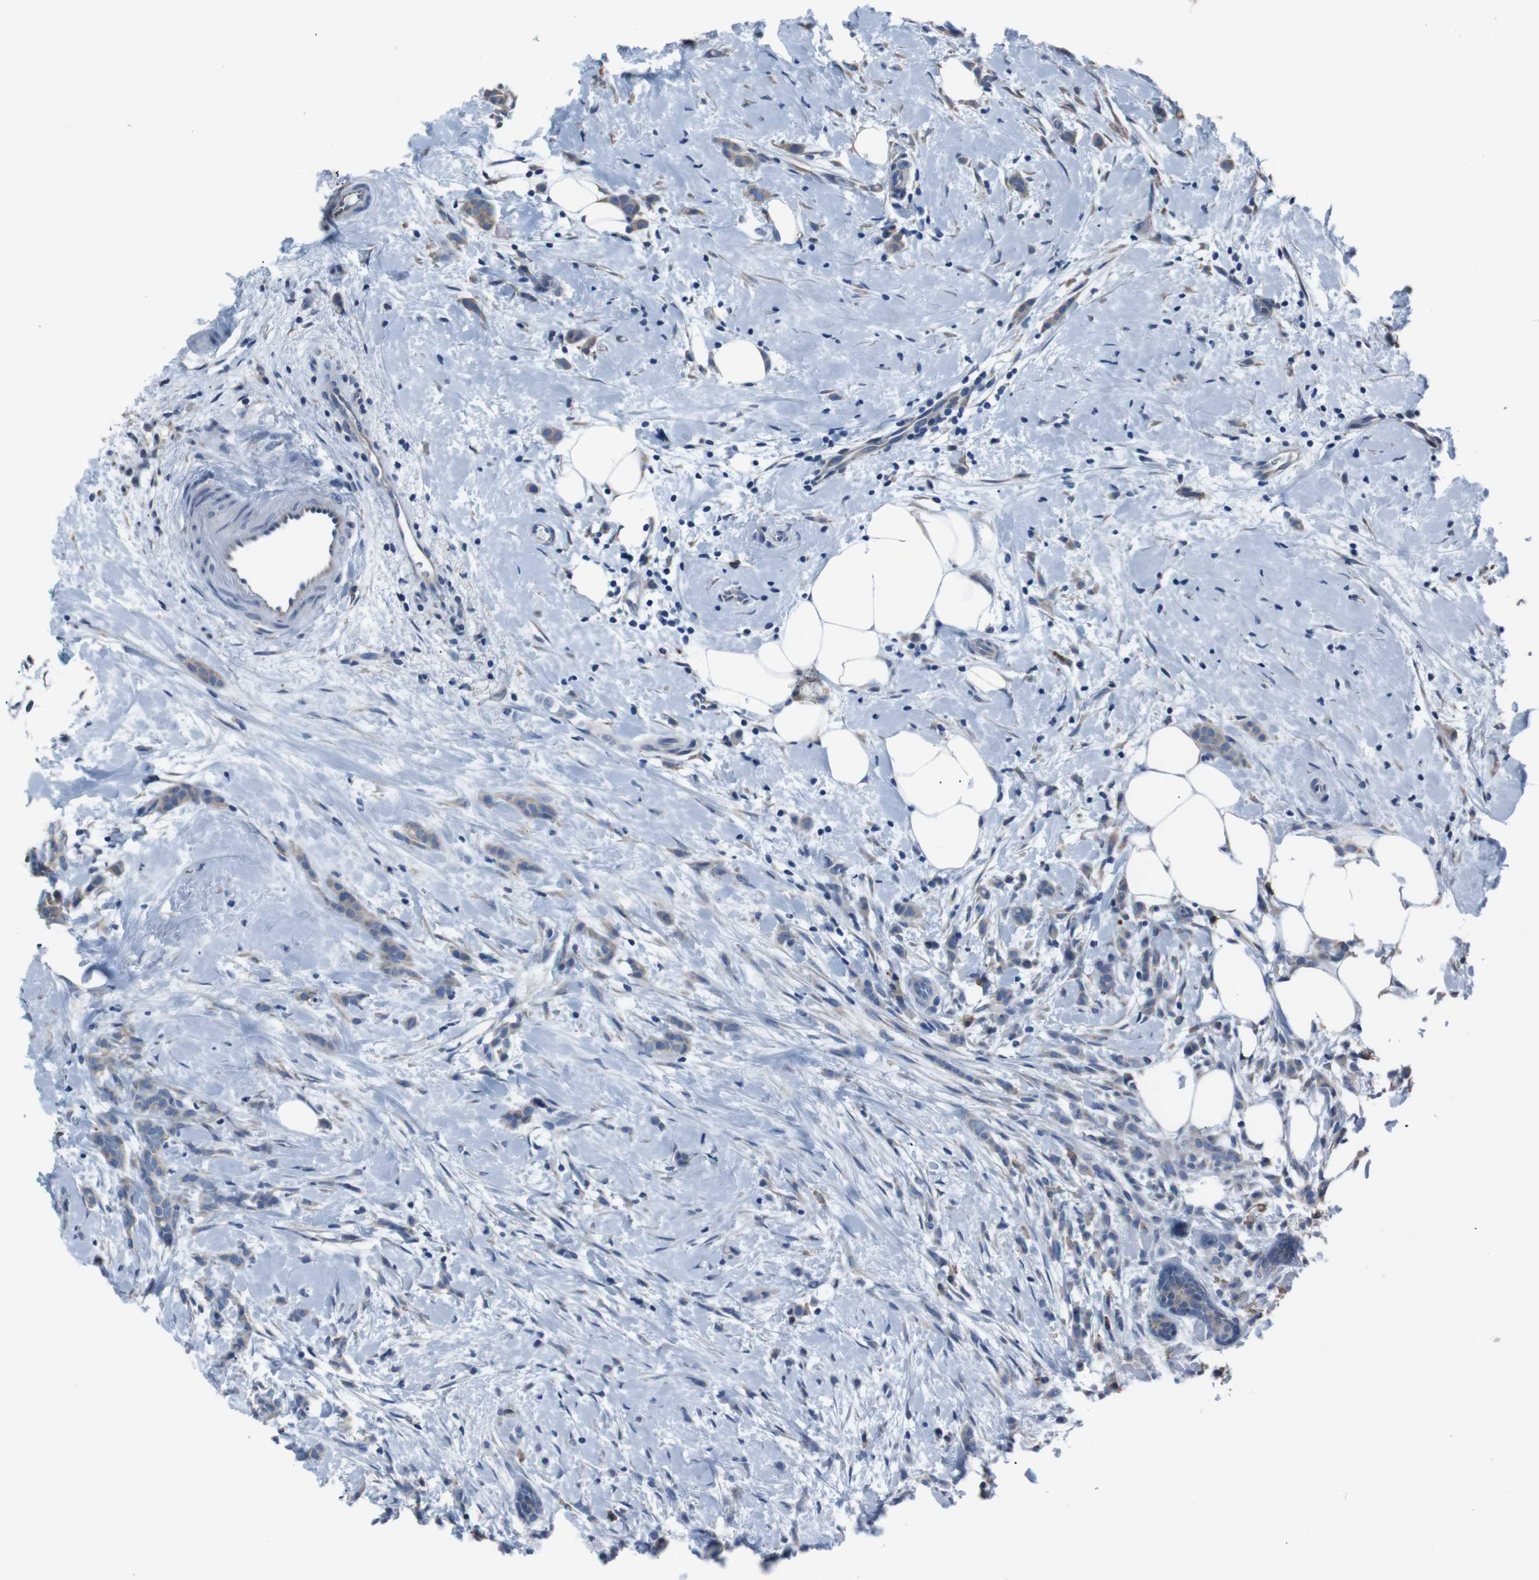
{"staining": {"intensity": "moderate", "quantity": ">75%", "location": "cytoplasmic/membranous"}, "tissue": "breast cancer", "cell_type": "Tumor cells", "image_type": "cancer", "snomed": [{"axis": "morphology", "description": "Lobular carcinoma, in situ"}, {"axis": "morphology", "description": "Lobular carcinoma"}, {"axis": "topography", "description": "Breast"}], "caption": "Protein expression analysis of breast cancer exhibits moderate cytoplasmic/membranous positivity in approximately >75% of tumor cells. Ihc stains the protein in brown and the nuclei are stained blue.", "gene": "SIGMAR1", "patient": {"sex": "female", "age": 41}}